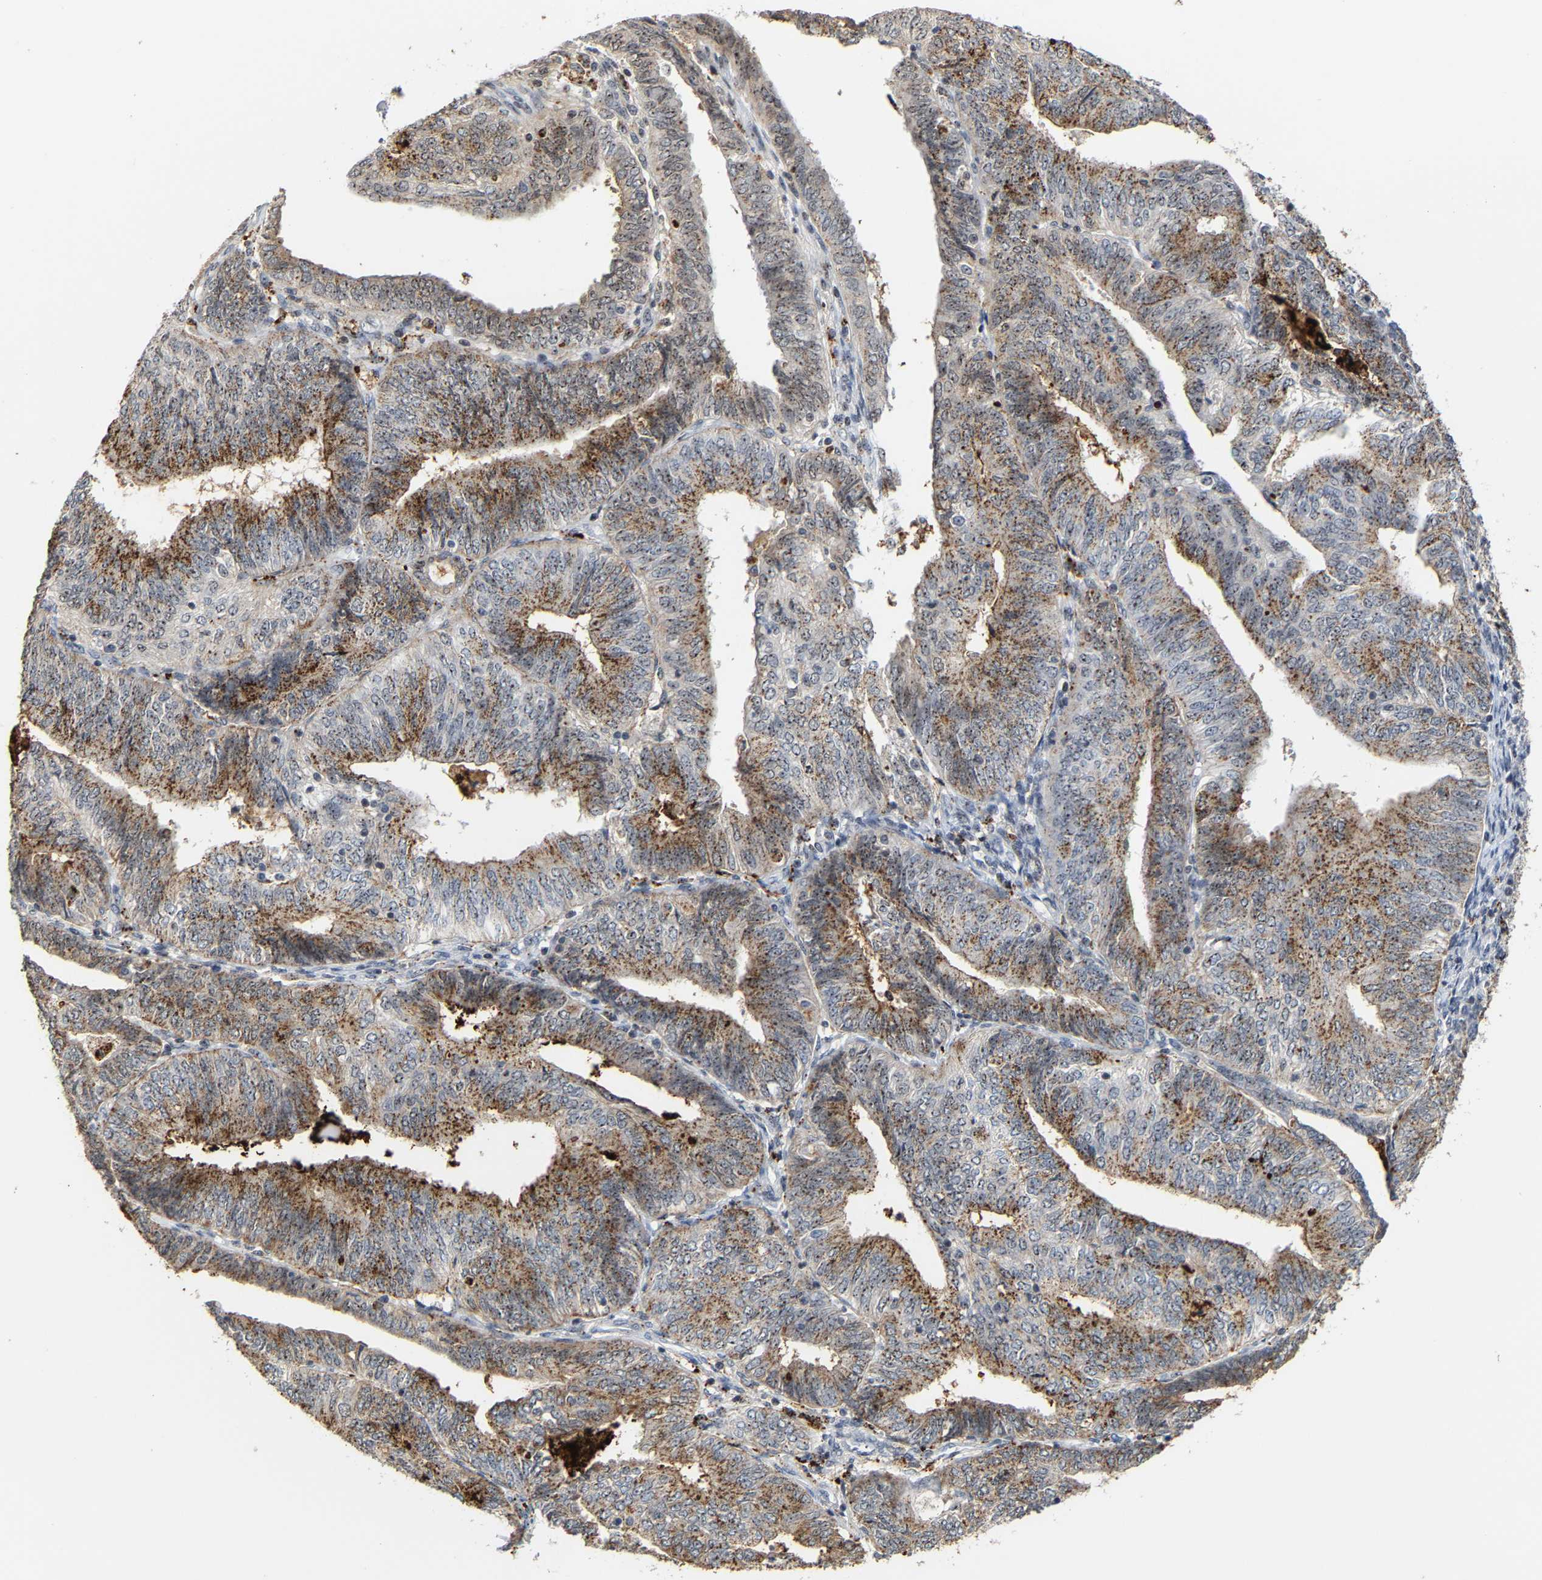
{"staining": {"intensity": "moderate", "quantity": ">75%", "location": "cytoplasmic/membranous,nuclear"}, "tissue": "endometrial cancer", "cell_type": "Tumor cells", "image_type": "cancer", "snomed": [{"axis": "morphology", "description": "Adenocarcinoma, NOS"}, {"axis": "topography", "description": "Endometrium"}], "caption": "Tumor cells exhibit medium levels of moderate cytoplasmic/membranous and nuclear staining in about >75% of cells in human endometrial cancer (adenocarcinoma).", "gene": "NOP58", "patient": {"sex": "female", "age": 58}}